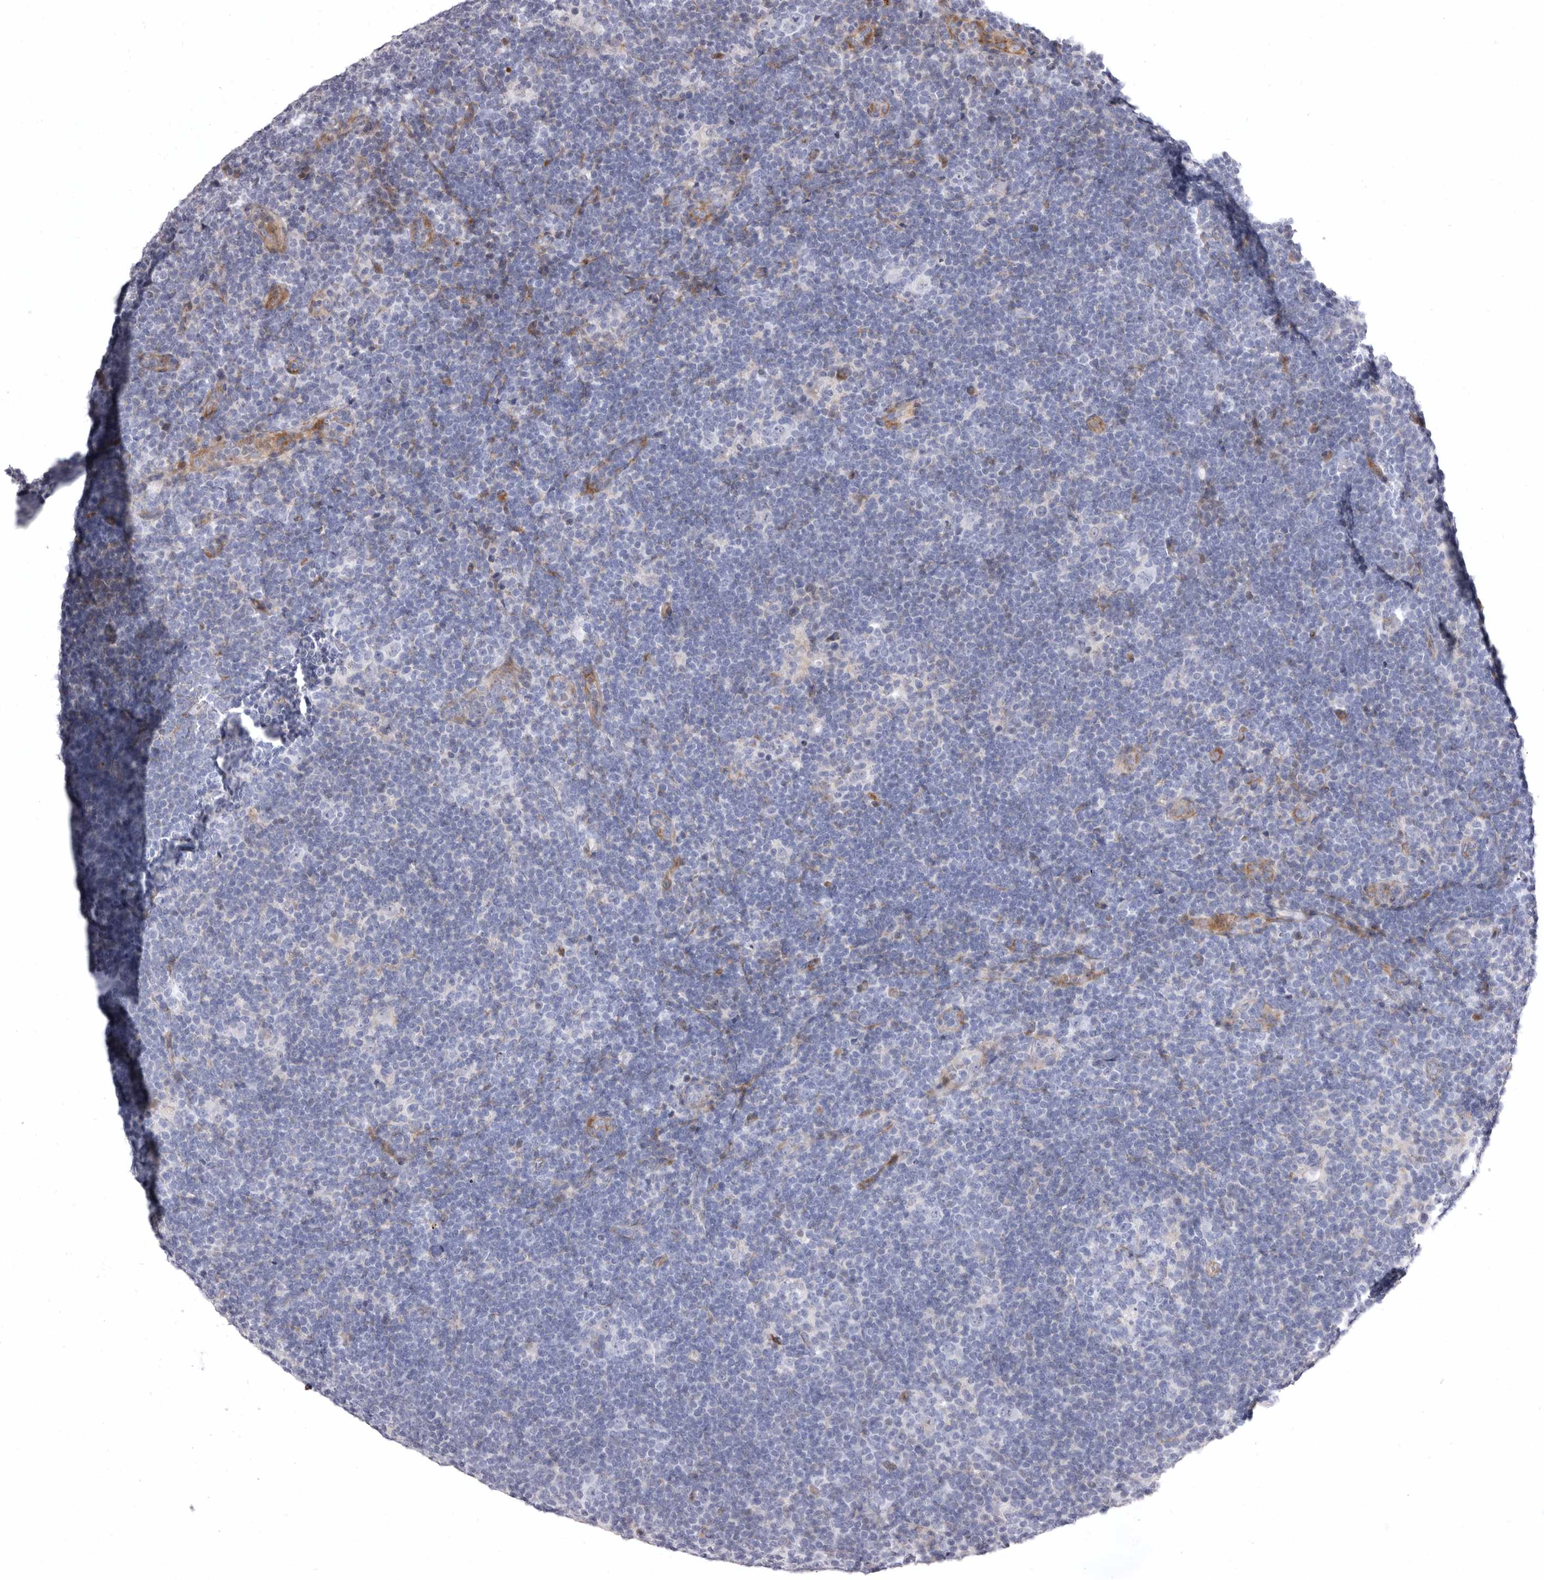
{"staining": {"intensity": "negative", "quantity": "none", "location": "none"}, "tissue": "lymphoma", "cell_type": "Tumor cells", "image_type": "cancer", "snomed": [{"axis": "morphology", "description": "Hodgkin's disease, NOS"}, {"axis": "topography", "description": "Lymph node"}], "caption": "Image shows no protein staining in tumor cells of lymphoma tissue.", "gene": "AIDA", "patient": {"sex": "female", "age": 57}}